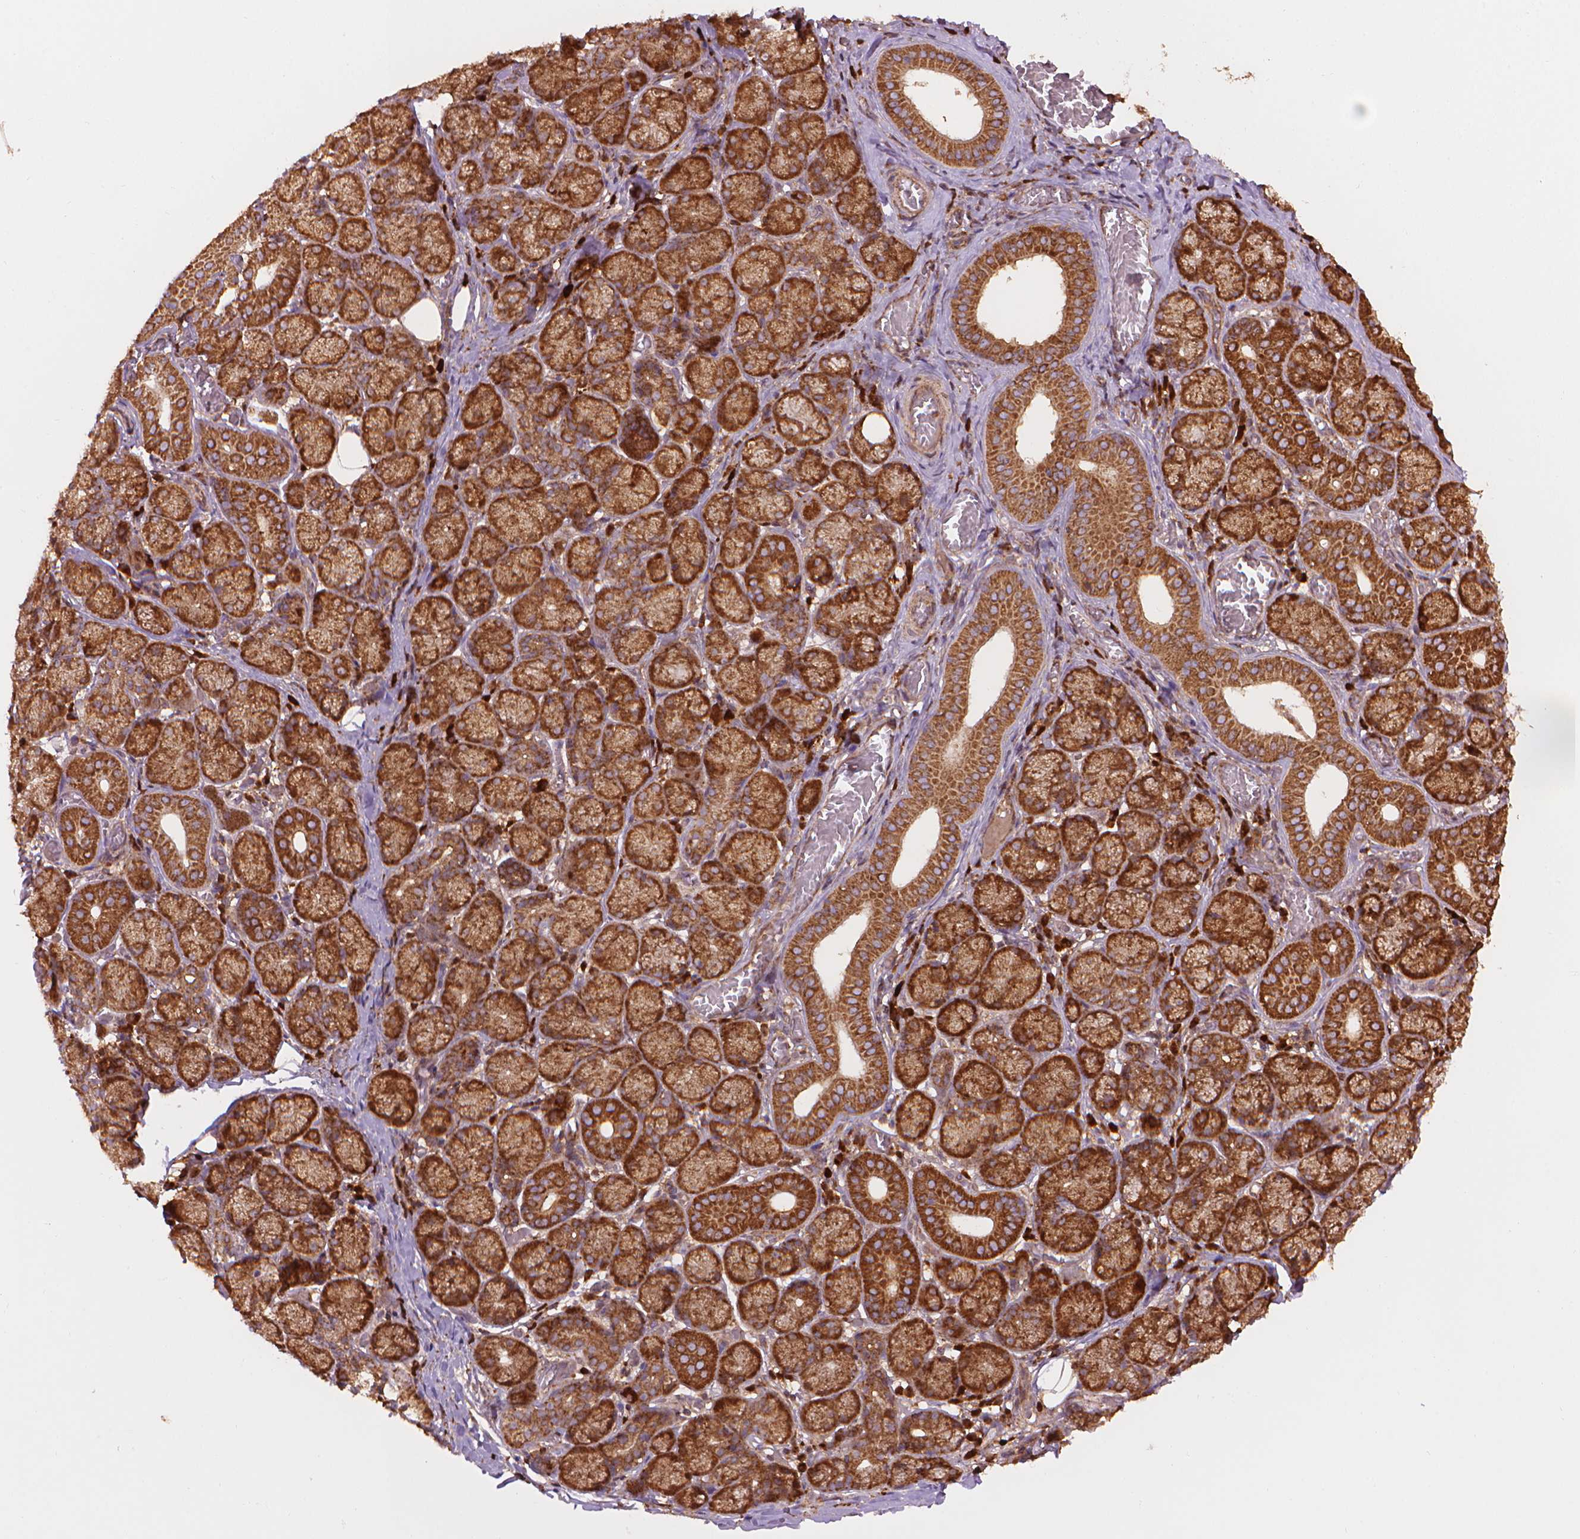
{"staining": {"intensity": "moderate", "quantity": ">75%", "location": "cytoplasmic/membranous"}, "tissue": "salivary gland", "cell_type": "Glandular cells", "image_type": "normal", "snomed": [{"axis": "morphology", "description": "Normal tissue, NOS"}, {"axis": "topography", "description": "Salivary gland"}, {"axis": "topography", "description": "Peripheral nerve tissue"}], "caption": "Immunohistochemistry (IHC) staining of unremarkable salivary gland, which exhibits medium levels of moderate cytoplasmic/membranous expression in about >75% of glandular cells indicating moderate cytoplasmic/membranous protein positivity. The staining was performed using DAB (3,3'-diaminobenzidine) (brown) for protein detection and nuclei were counterstained in hematoxylin (blue).", "gene": "VARS2", "patient": {"sex": "female", "age": 24}}